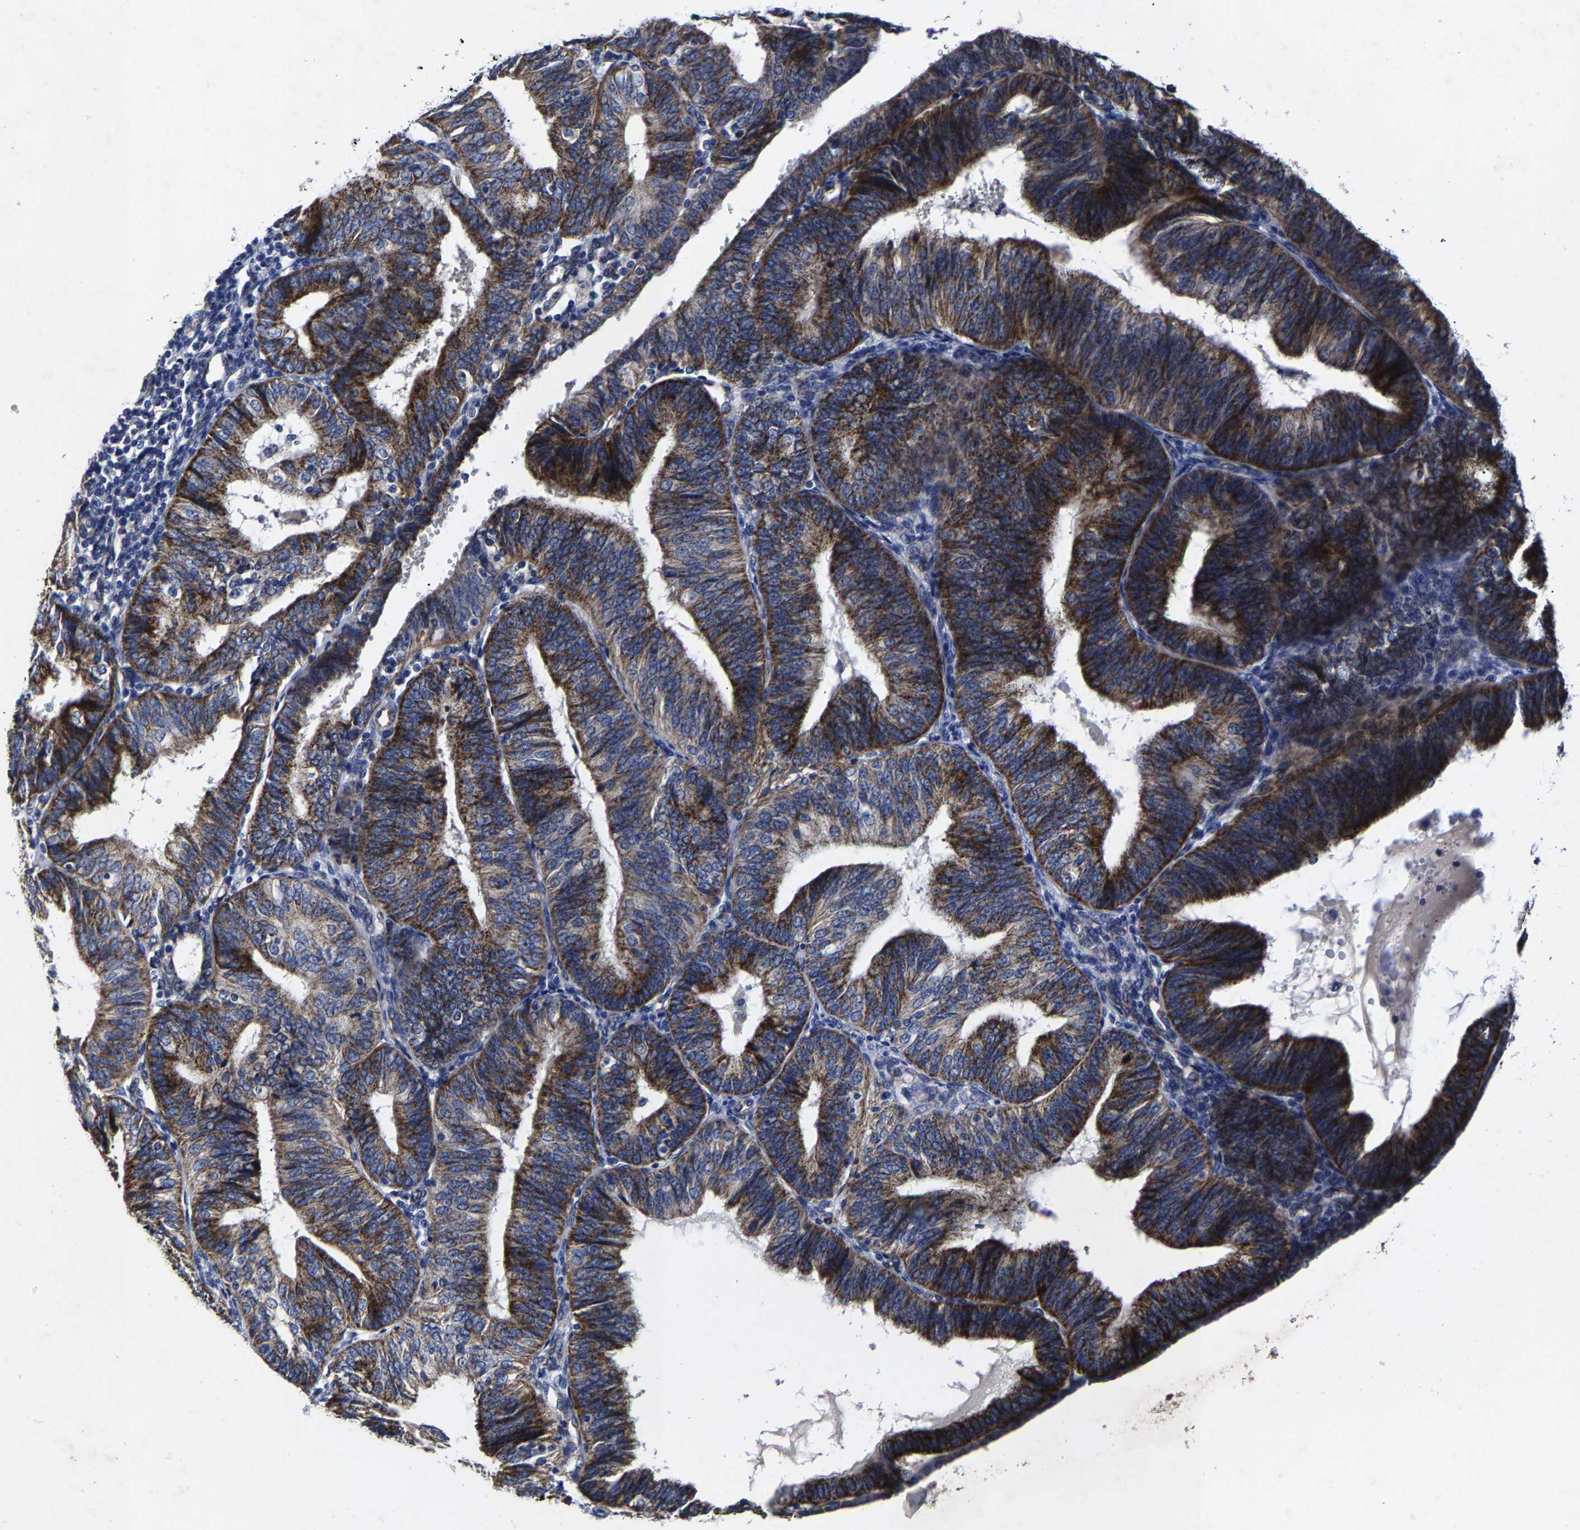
{"staining": {"intensity": "strong", "quantity": ">75%", "location": "cytoplasmic/membranous"}, "tissue": "endometrial cancer", "cell_type": "Tumor cells", "image_type": "cancer", "snomed": [{"axis": "morphology", "description": "Adenocarcinoma, NOS"}, {"axis": "topography", "description": "Endometrium"}], "caption": "A high-resolution histopathology image shows immunohistochemistry (IHC) staining of endometrial adenocarcinoma, which demonstrates strong cytoplasmic/membranous staining in approximately >75% of tumor cells.", "gene": "AASS", "patient": {"sex": "female", "age": 58}}